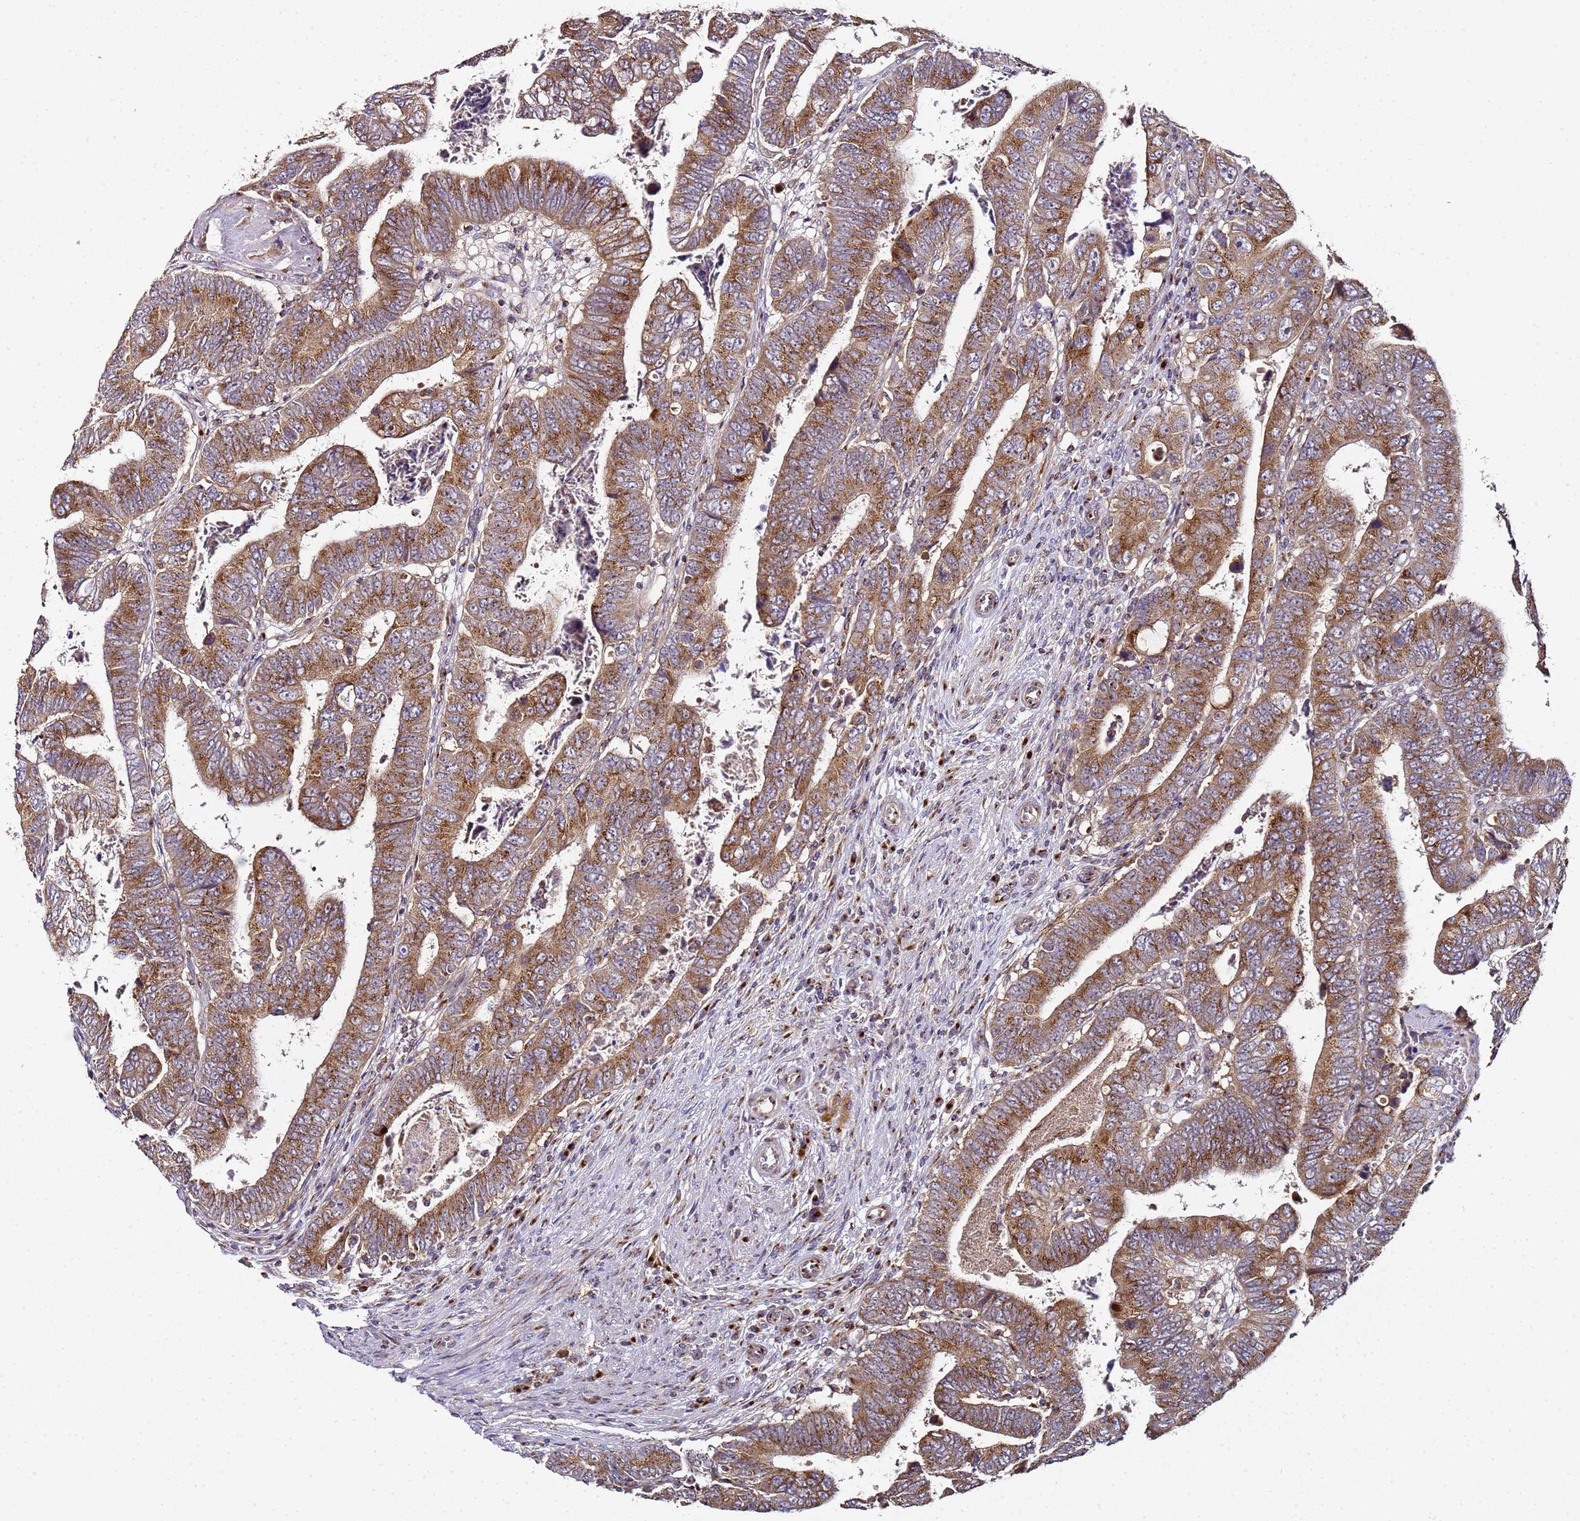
{"staining": {"intensity": "moderate", "quantity": ">75%", "location": "cytoplasmic/membranous"}, "tissue": "colorectal cancer", "cell_type": "Tumor cells", "image_type": "cancer", "snomed": [{"axis": "morphology", "description": "Normal tissue, NOS"}, {"axis": "morphology", "description": "Adenocarcinoma, NOS"}, {"axis": "topography", "description": "Rectum"}], "caption": "Colorectal cancer (adenocarcinoma) tissue reveals moderate cytoplasmic/membranous expression in approximately >75% of tumor cells", "gene": "MRPL49", "patient": {"sex": "female", "age": 65}}